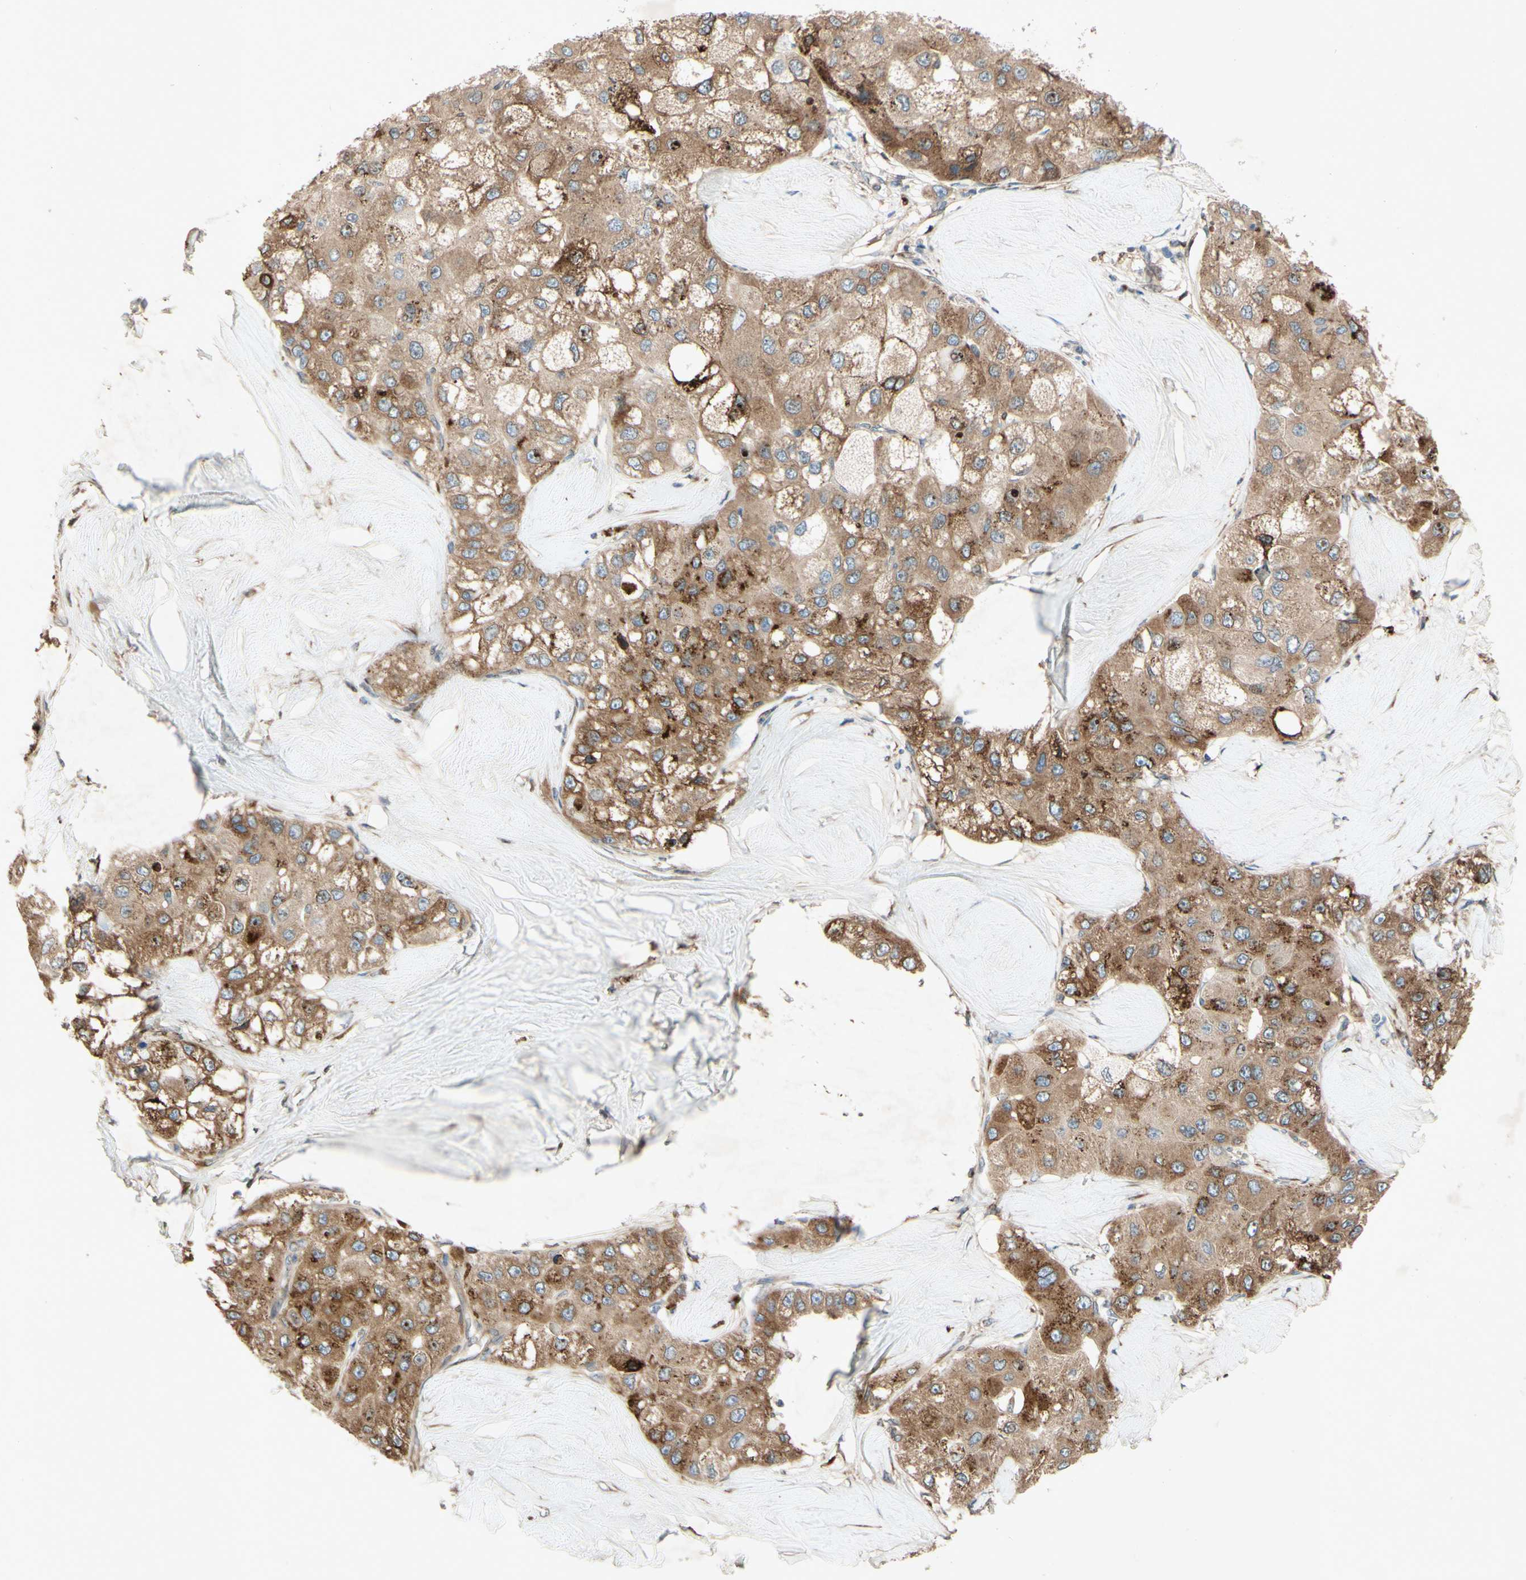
{"staining": {"intensity": "strong", "quantity": "25%-75%", "location": "cytoplasmic/membranous,nuclear"}, "tissue": "liver cancer", "cell_type": "Tumor cells", "image_type": "cancer", "snomed": [{"axis": "morphology", "description": "Carcinoma, Hepatocellular, NOS"}, {"axis": "topography", "description": "Liver"}], "caption": "Tumor cells display strong cytoplasmic/membranous and nuclear positivity in approximately 25%-75% of cells in liver cancer (hepatocellular carcinoma).", "gene": "PTPRU", "patient": {"sex": "male", "age": 80}}